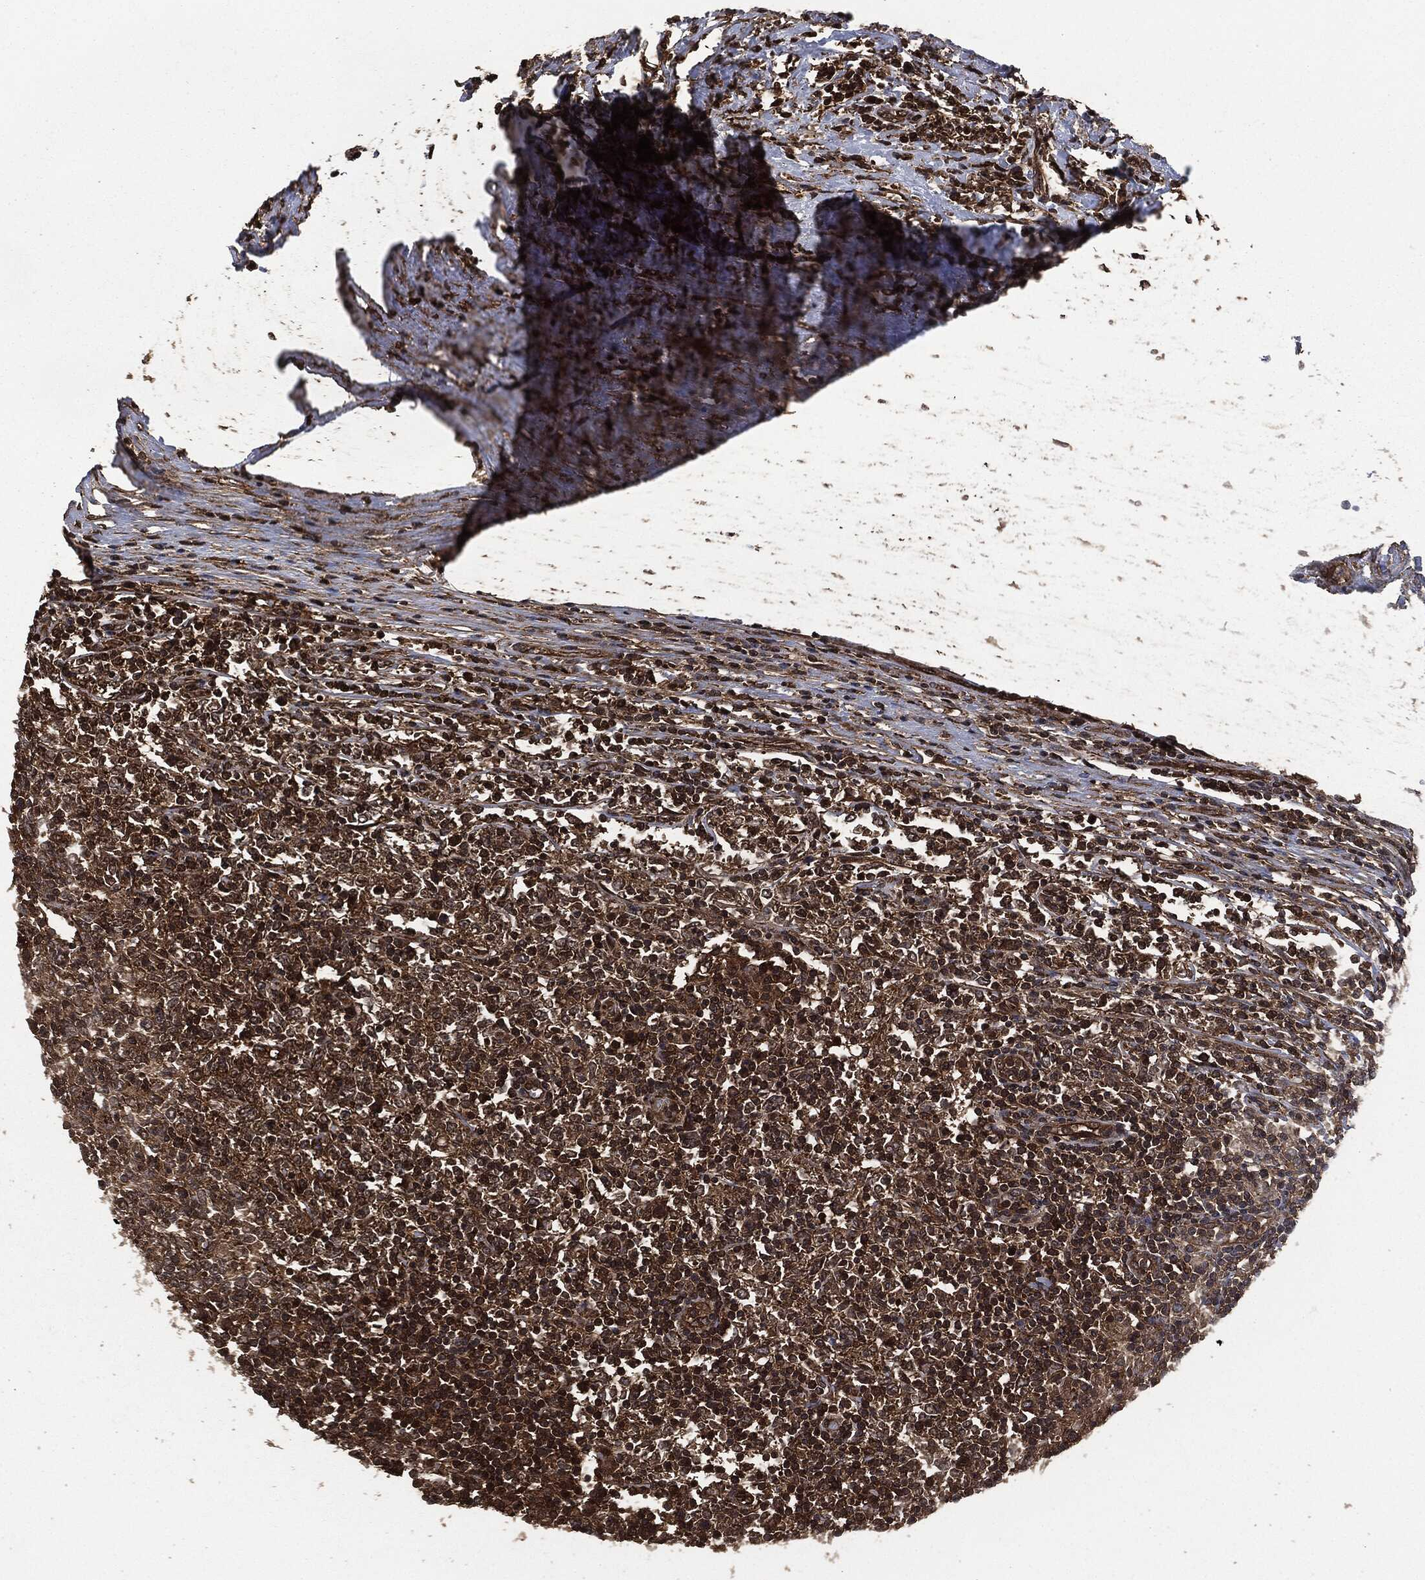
{"staining": {"intensity": "moderate", "quantity": "25%-75%", "location": "cytoplasmic/membranous"}, "tissue": "lymphoma", "cell_type": "Tumor cells", "image_type": "cancer", "snomed": [{"axis": "morphology", "description": "Malignant lymphoma, non-Hodgkin's type, High grade"}, {"axis": "topography", "description": "Lymph node"}], "caption": "Moderate cytoplasmic/membranous protein staining is appreciated in approximately 25%-75% of tumor cells in lymphoma.", "gene": "HRAS", "patient": {"sex": "female", "age": 84}}